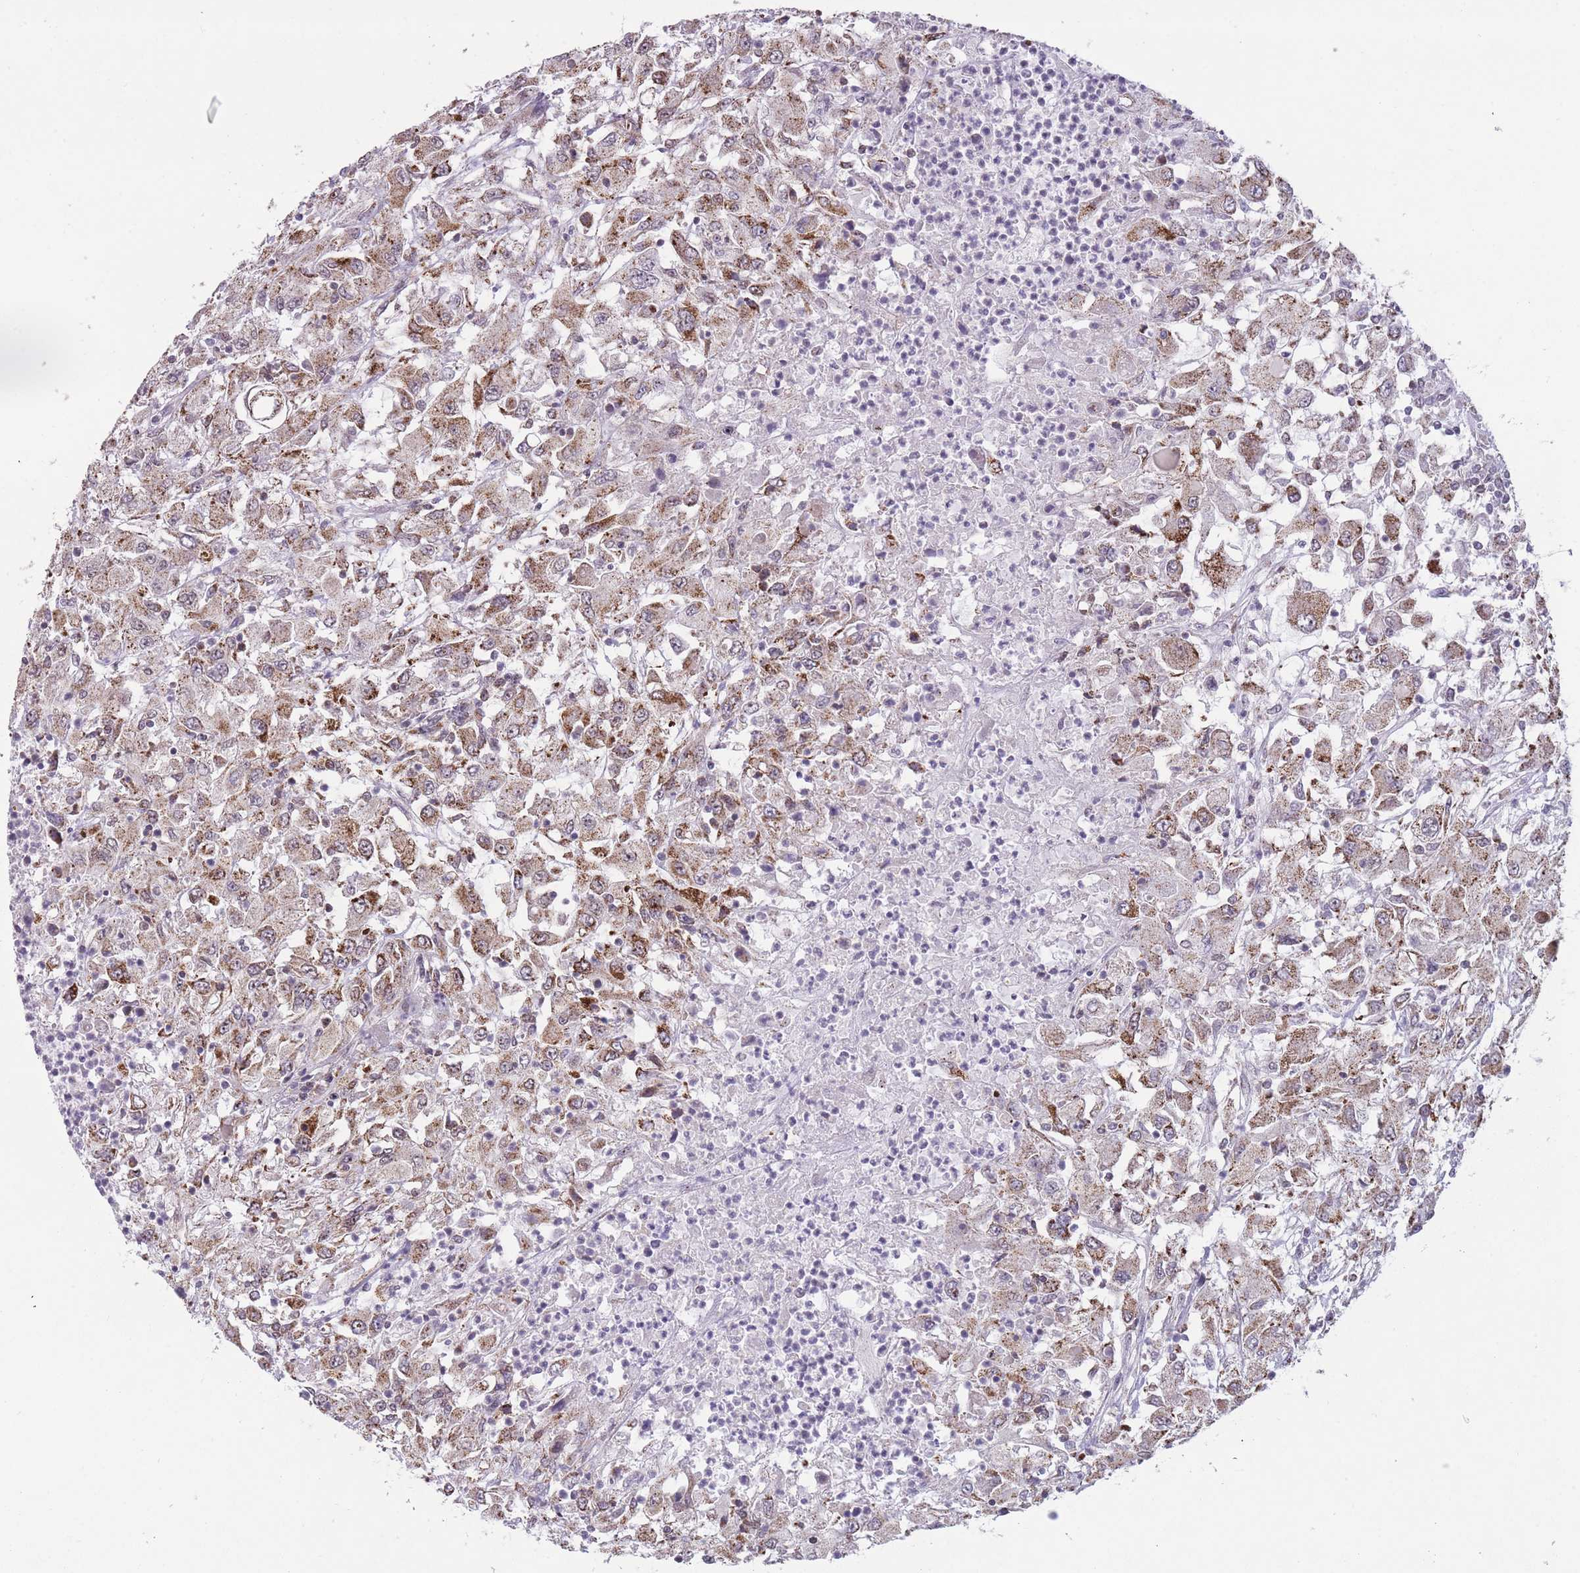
{"staining": {"intensity": "moderate", "quantity": "25%-75%", "location": "cytoplasmic/membranous"}, "tissue": "renal cancer", "cell_type": "Tumor cells", "image_type": "cancer", "snomed": [{"axis": "morphology", "description": "Adenocarcinoma, NOS"}, {"axis": "topography", "description": "Kidney"}], "caption": "Renal cancer stained with a protein marker demonstrates moderate staining in tumor cells.", "gene": "DPYSL4", "patient": {"sex": "female", "age": 67}}